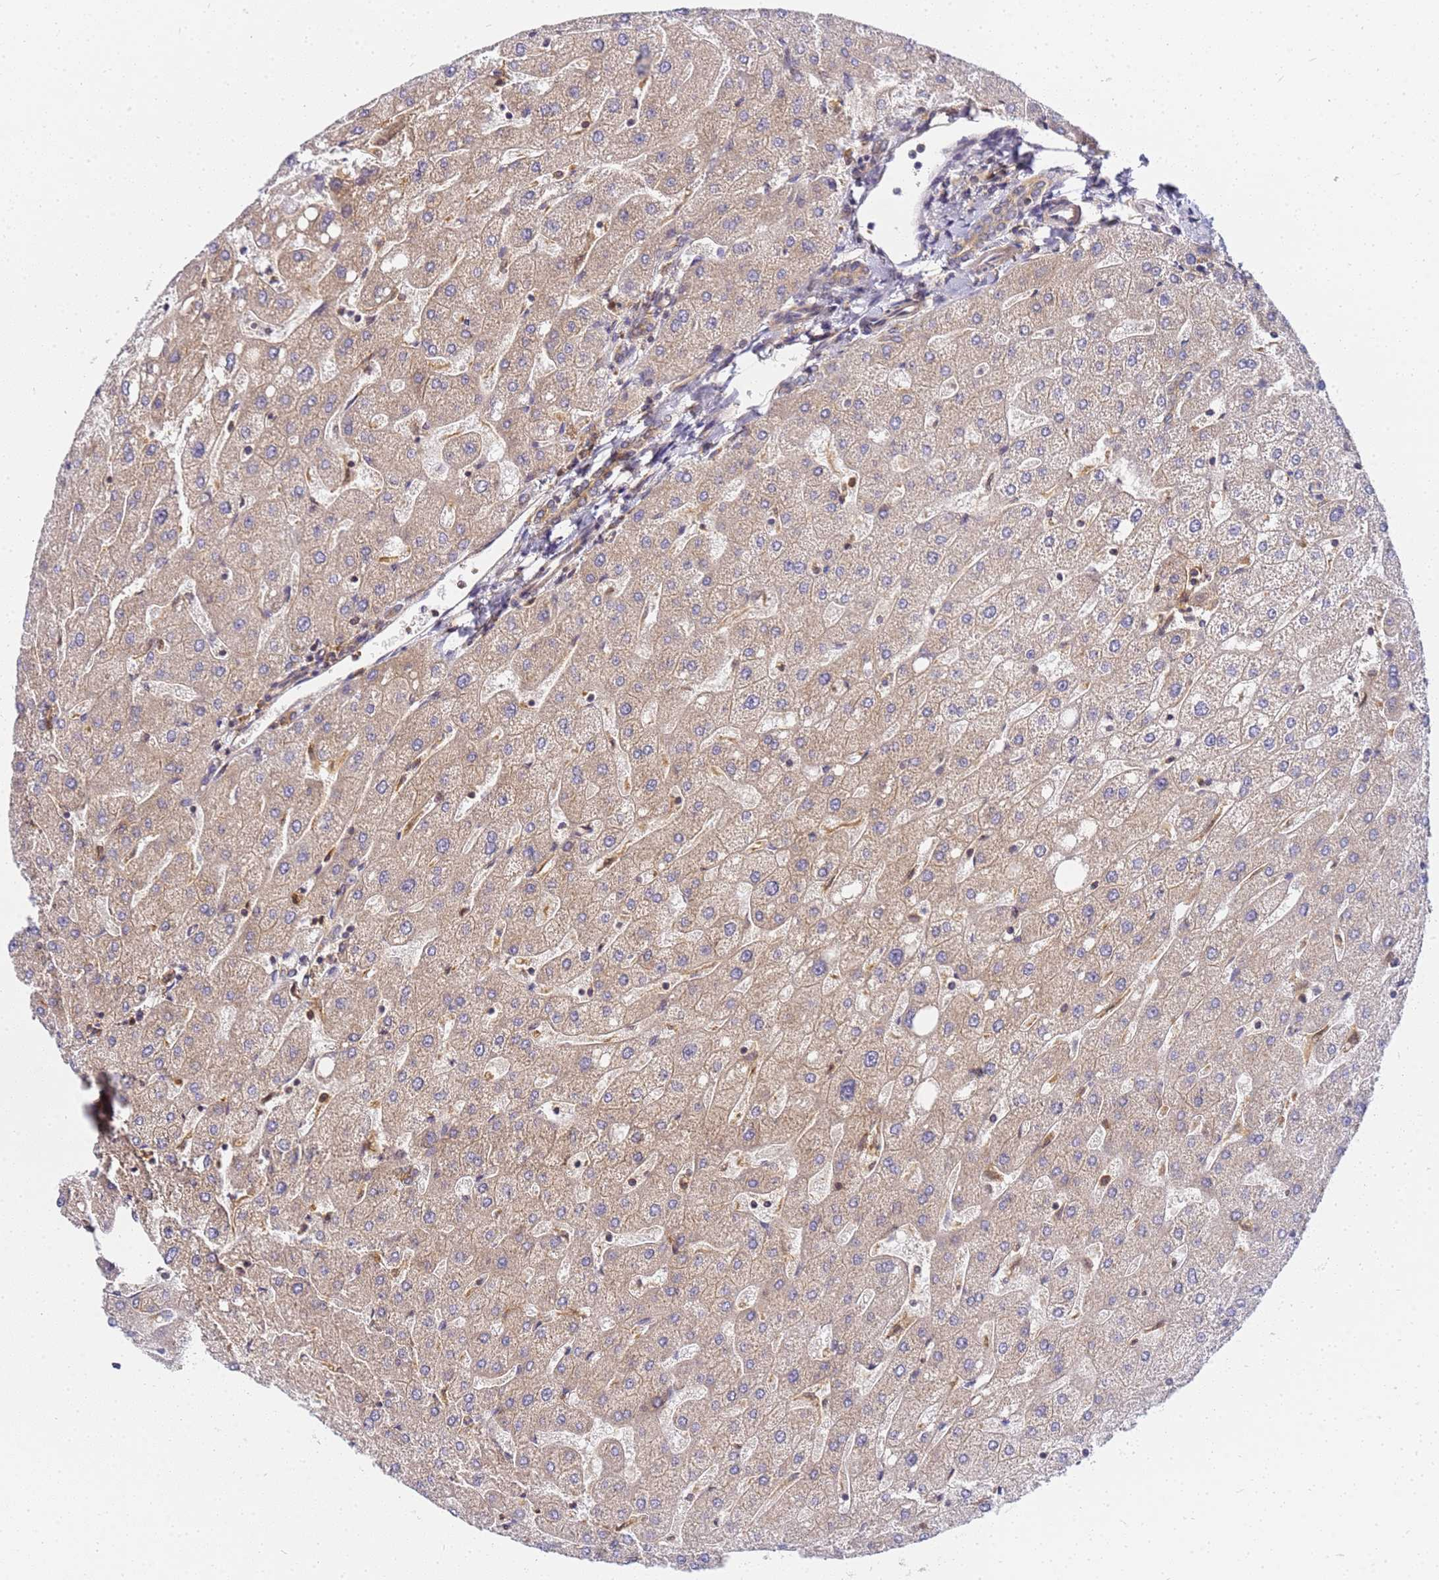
{"staining": {"intensity": "weak", "quantity": ">75%", "location": "cytoplasmic/membranous"}, "tissue": "liver", "cell_type": "Cholangiocytes", "image_type": "normal", "snomed": [{"axis": "morphology", "description": "Normal tissue, NOS"}, {"axis": "topography", "description": "Liver"}], "caption": "Immunohistochemical staining of benign liver demonstrates weak cytoplasmic/membranous protein staining in approximately >75% of cholangiocytes. Nuclei are stained in blue.", "gene": "CHM", "patient": {"sex": "male", "age": 67}}